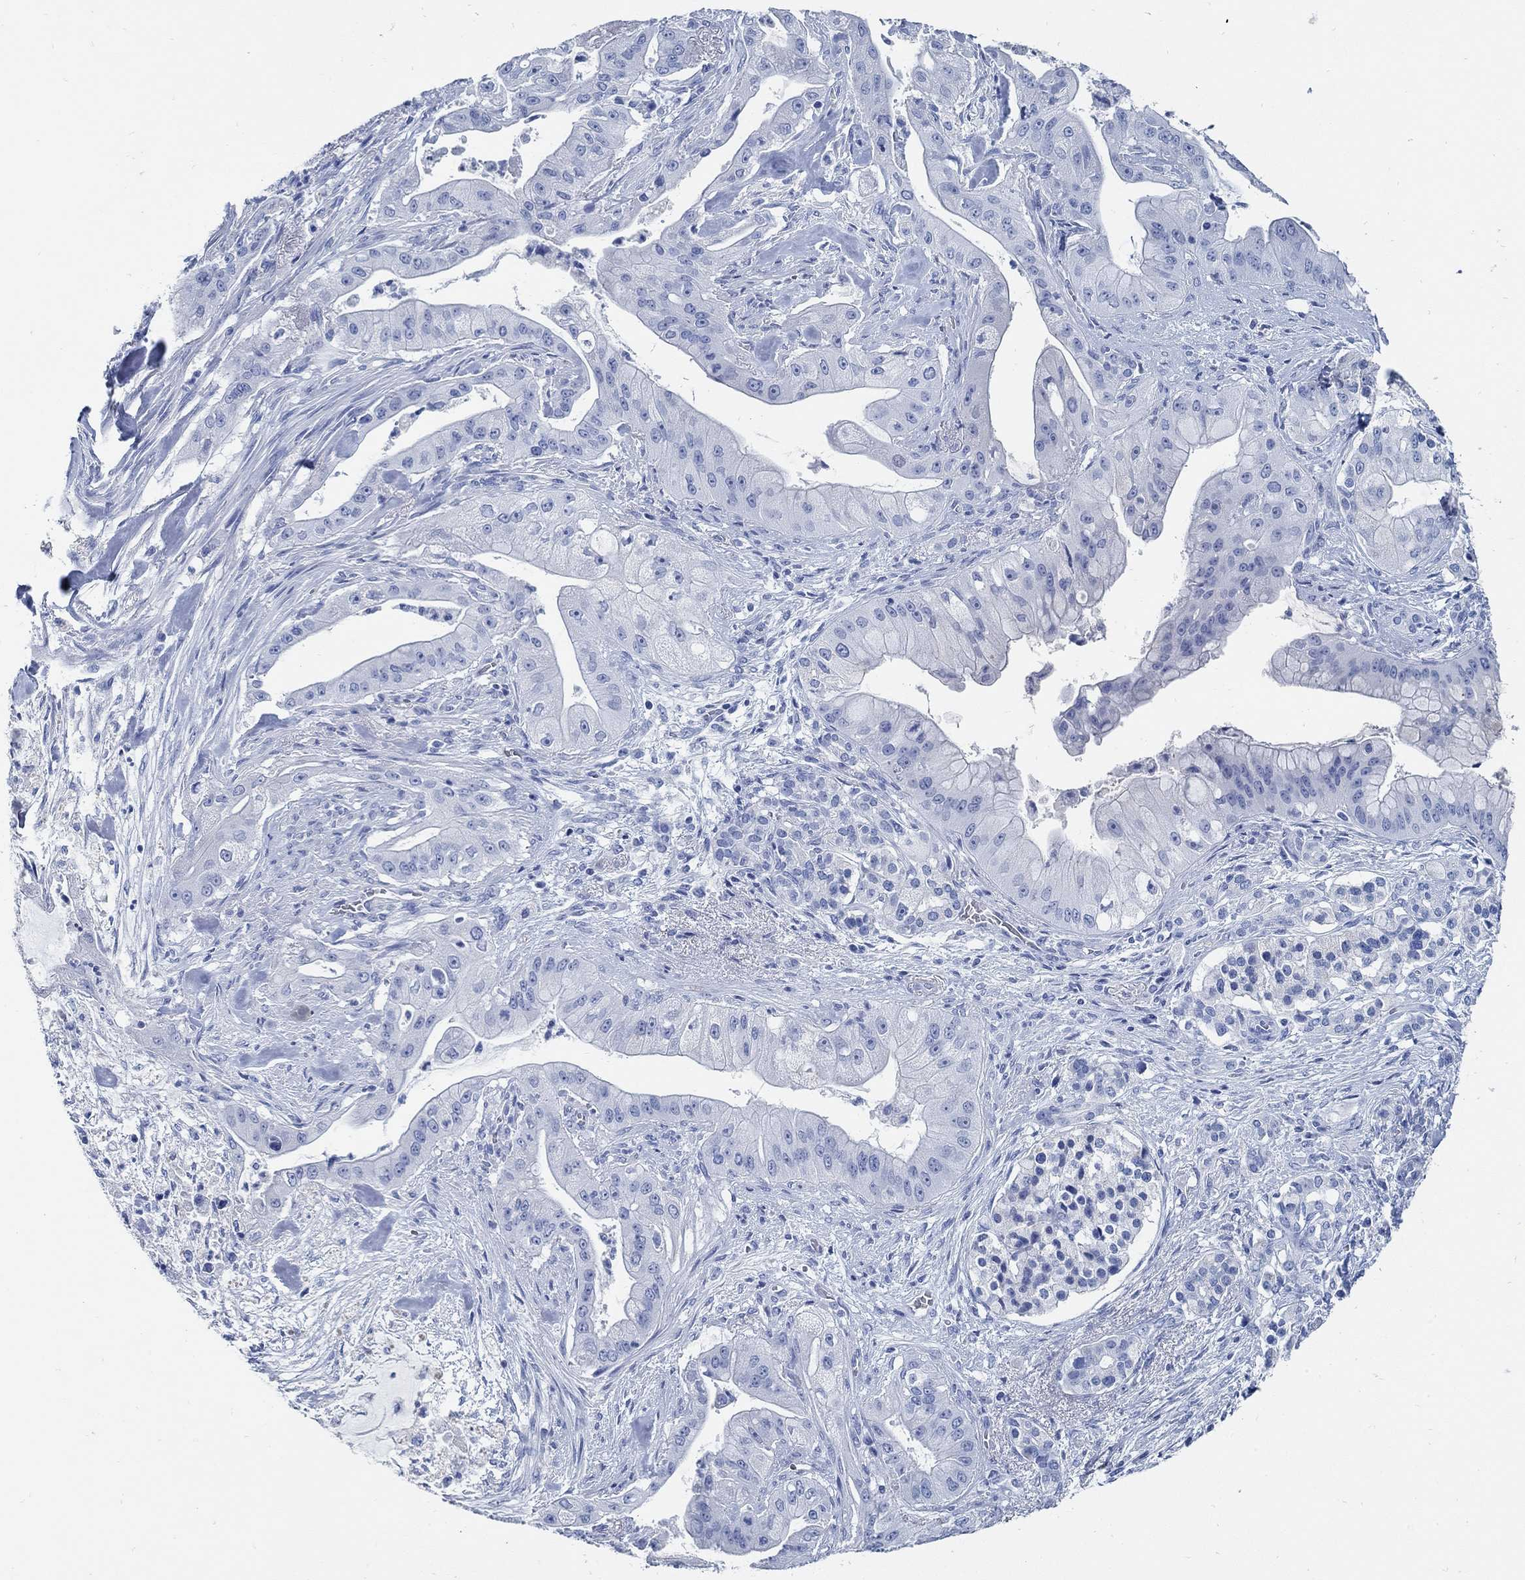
{"staining": {"intensity": "negative", "quantity": "none", "location": "none"}, "tissue": "pancreatic cancer", "cell_type": "Tumor cells", "image_type": "cancer", "snomed": [{"axis": "morphology", "description": "Normal tissue, NOS"}, {"axis": "morphology", "description": "Inflammation, NOS"}, {"axis": "morphology", "description": "Adenocarcinoma, NOS"}, {"axis": "topography", "description": "Pancreas"}], "caption": "Adenocarcinoma (pancreatic) stained for a protein using immunohistochemistry reveals no staining tumor cells.", "gene": "SLC45A1", "patient": {"sex": "male", "age": 57}}